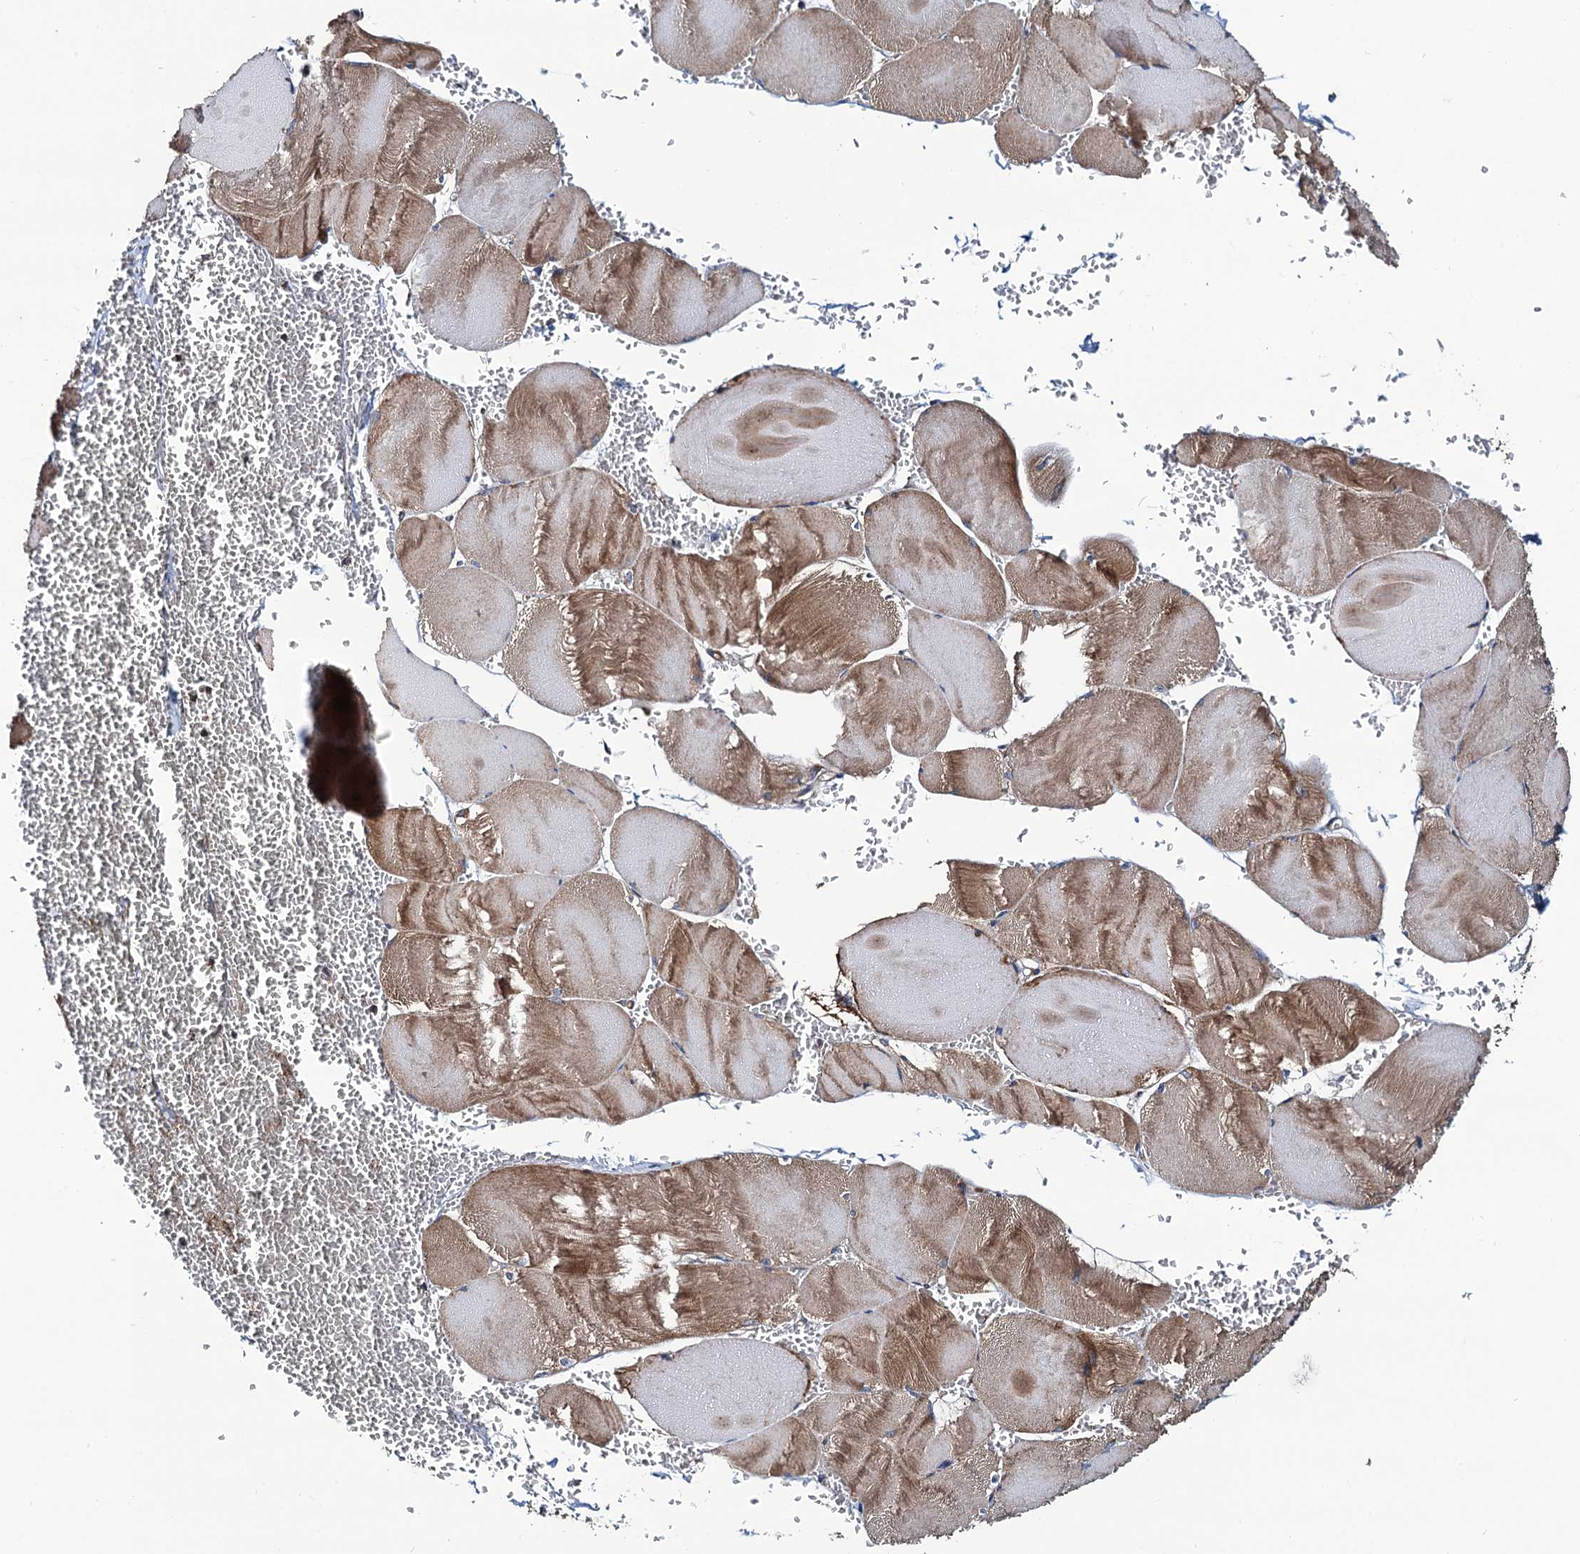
{"staining": {"intensity": "moderate", "quantity": "25%-75%", "location": "cytoplasmic/membranous"}, "tissue": "skeletal muscle", "cell_type": "Myocytes", "image_type": "normal", "snomed": [{"axis": "morphology", "description": "Normal tissue, NOS"}, {"axis": "morphology", "description": "Basal cell carcinoma"}, {"axis": "topography", "description": "Skeletal muscle"}], "caption": "Approximately 25%-75% of myocytes in unremarkable skeletal muscle display moderate cytoplasmic/membranous protein expression as visualized by brown immunohistochemical staining.", "gene": "NEK1", "patient": {"sex": "female", "age": 64}}